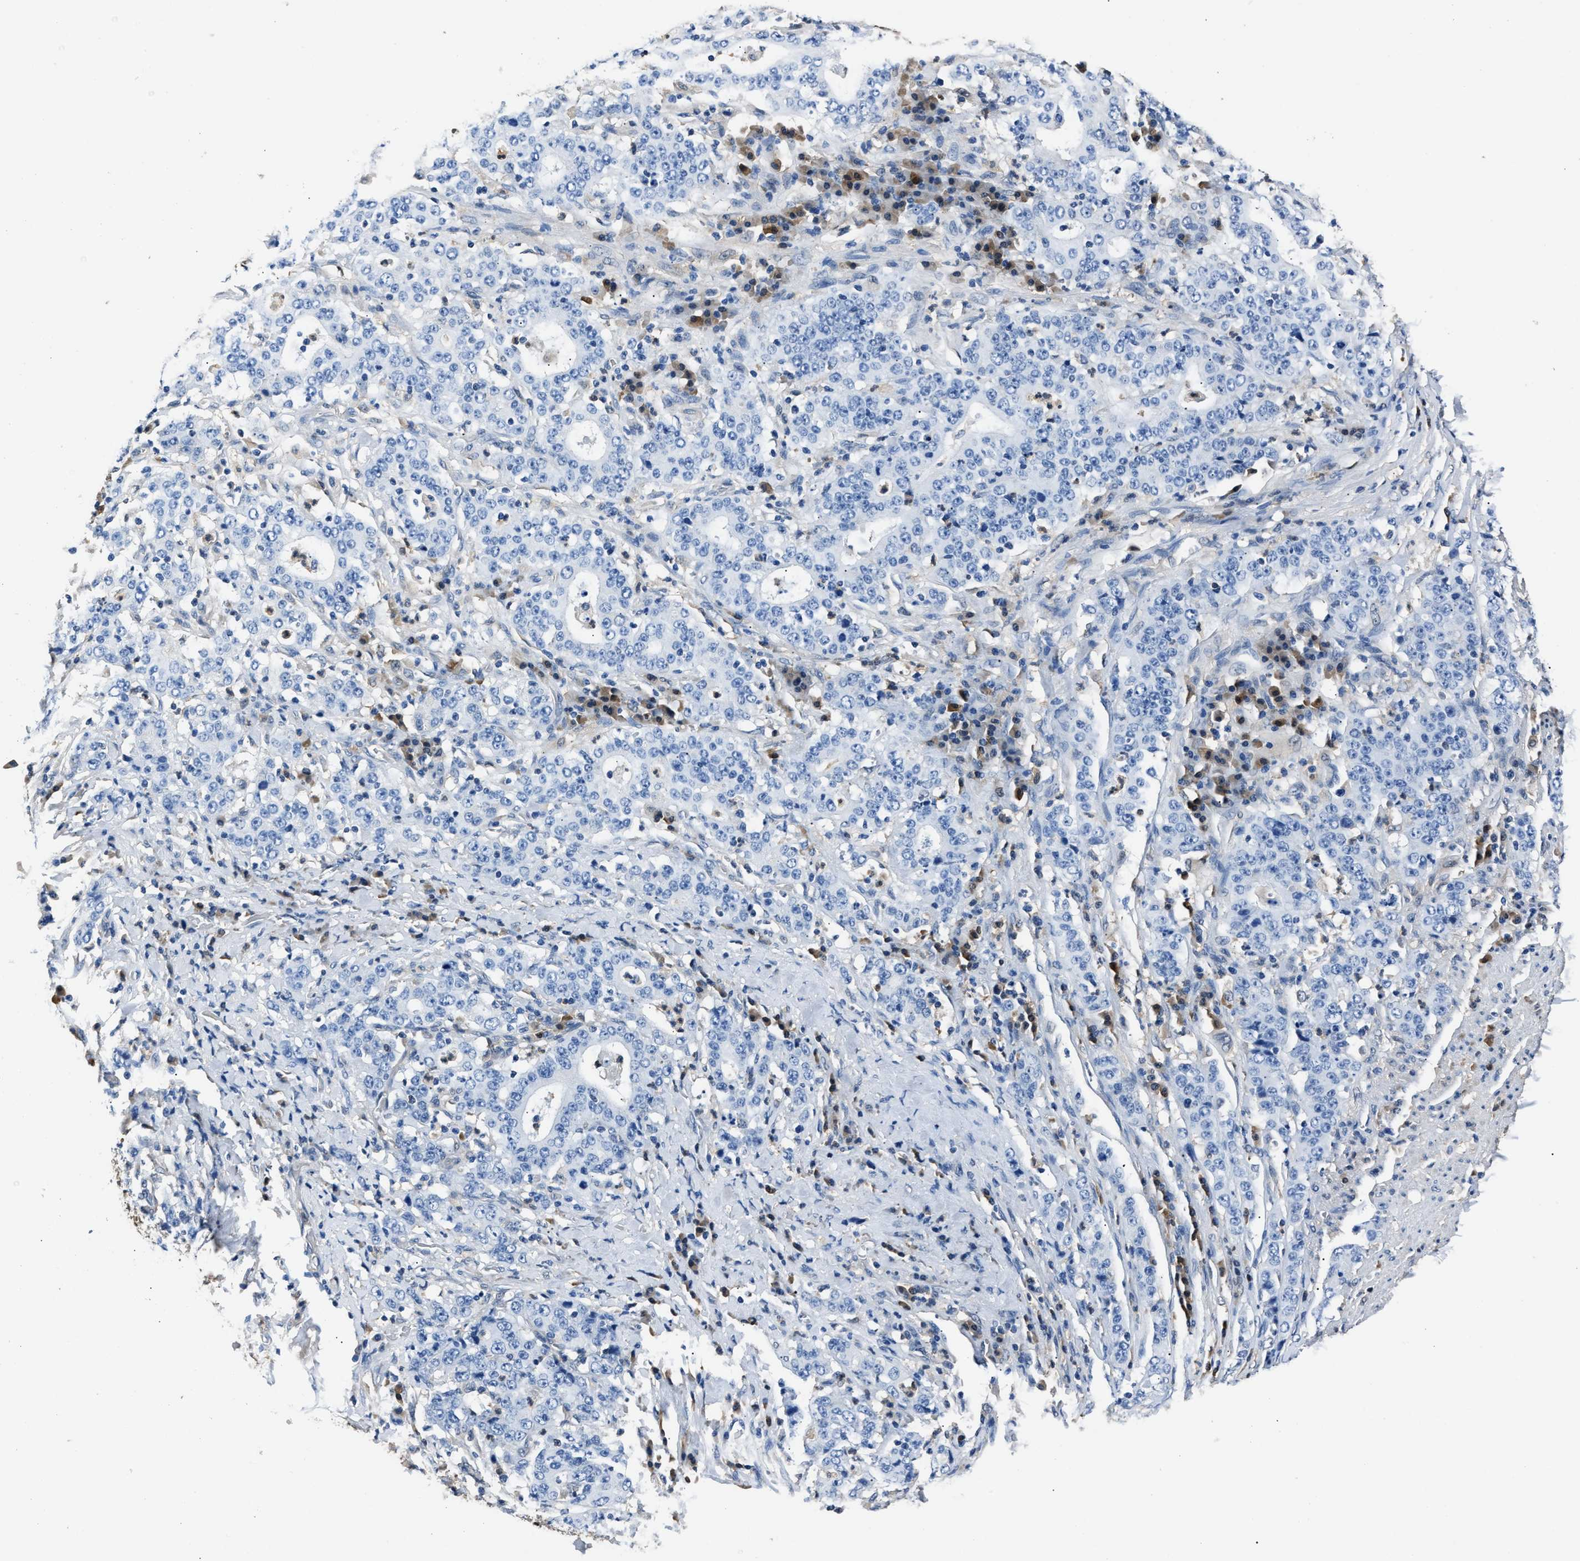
{"staining": {"intensity": "negative", "quantity": "none", "location": "none"}, "tissue": "stomach cancer", "cell_type": "Tumor cells", "image_type": "cancer", "snomed": [{"axis": "morphology", "description": "Normal tissue, NOS"}, {"axis": "morphology", "description": "Adenocarcinoma, NOS"}, {"axis": "topography", "description": "Stomach, upper"}, {"axis": "topography", "description": "Stomach"}], "caption": "Human stomach cancer (adenocarcinoma) stained for a protein using immunohistochemistry exhibits no positivity in tumor cells.", "gene": "GSTP1", "patient": {"sex": "male", "age": 59}}